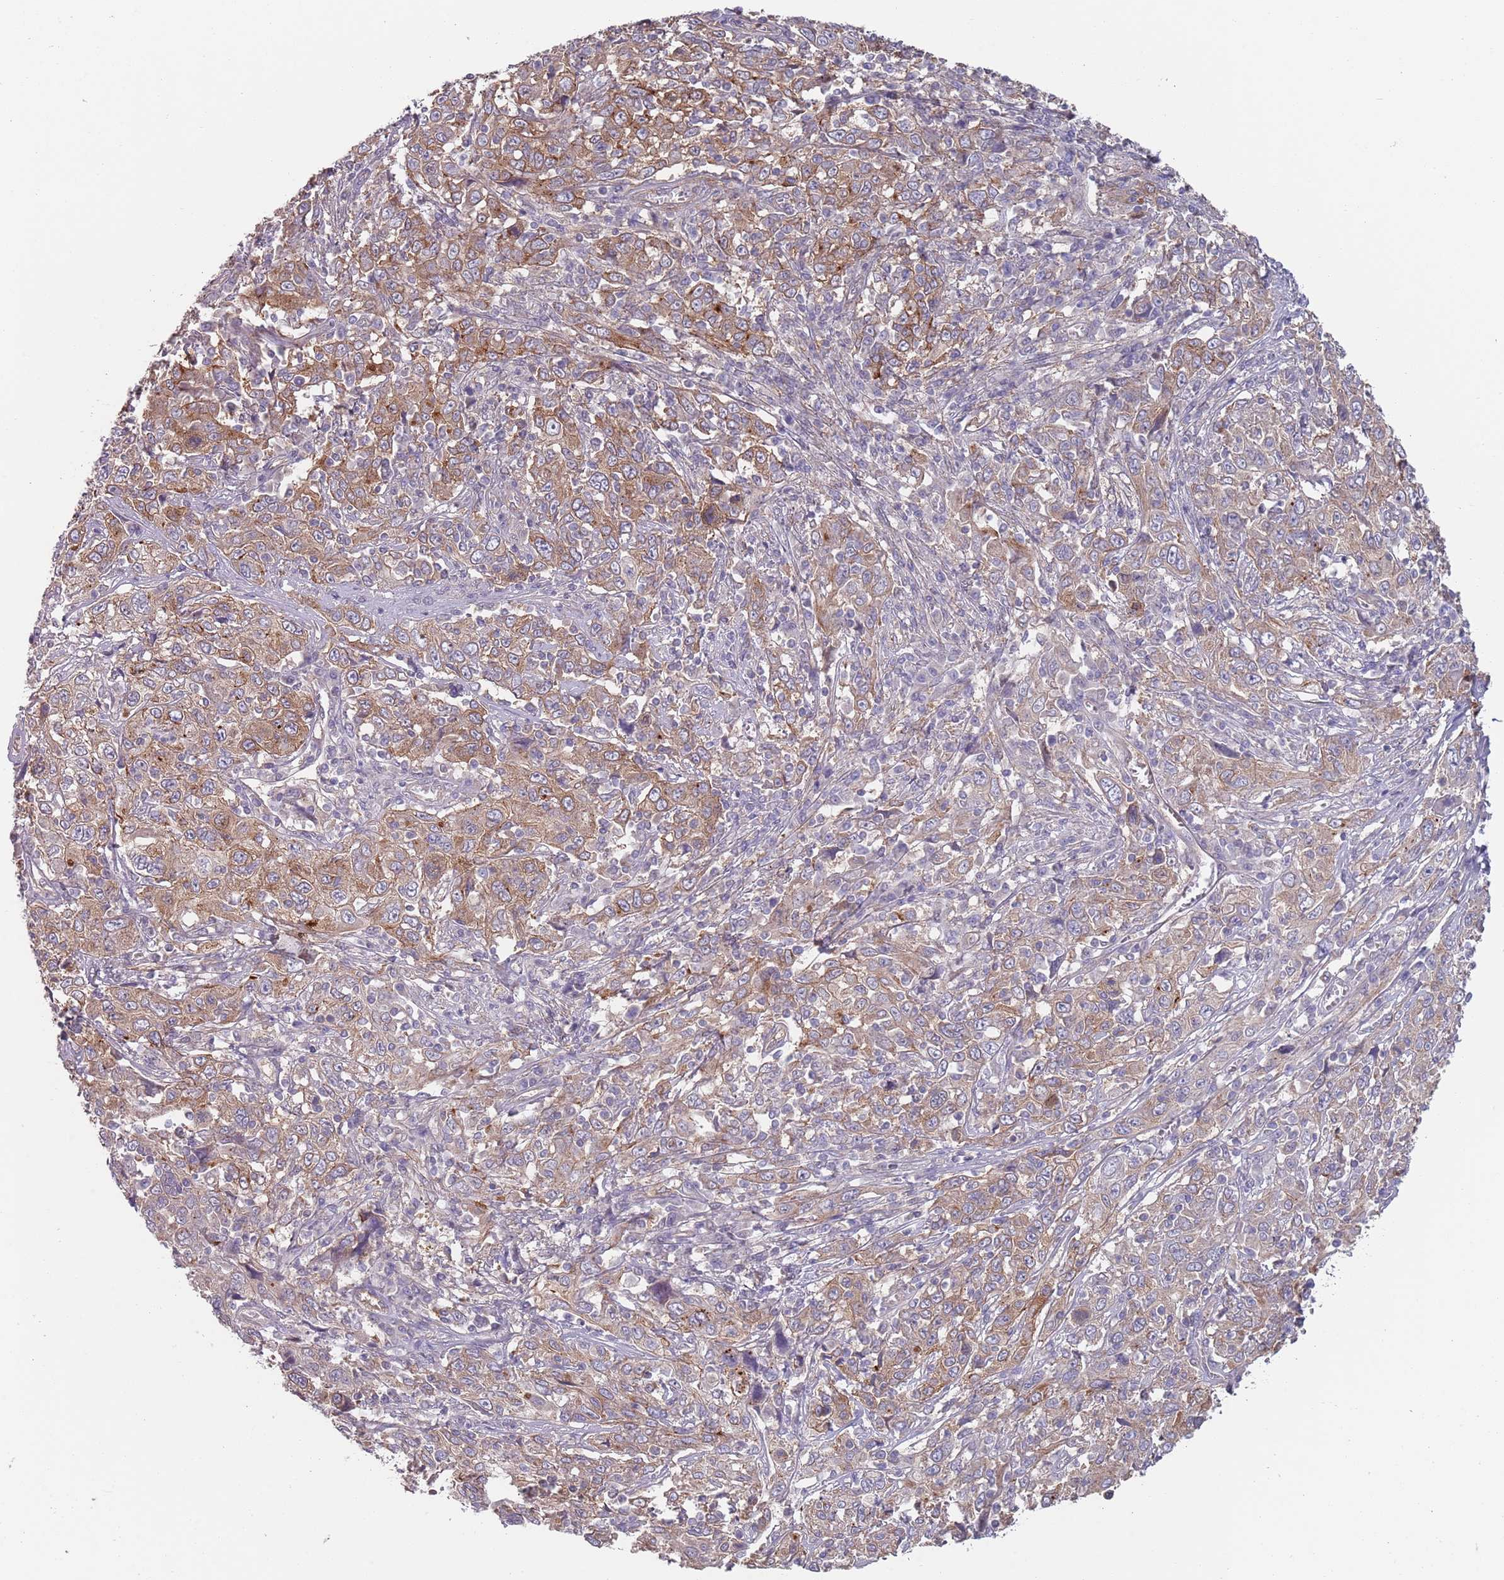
{"staining": {"intensity": "moderate", "quantity": ">75%", "location": "cytoplasmic/membranous"}, "tissue": "cervical cancer", "cell_type": "Tumor cells", "image_type": "cancer", "snomed": [{"axis": "morphology", "description": "Squamous cell carcinoma, NOS"}, {"axis": "topography", "description": "Cervix"}], "caption": "Immunohistochemistry (DAB (3,3'-diaminobenzidine)) staining of cervical cancer exhibits moderate cytoplasmic/membranous protein staining in approximately >75% of tumor cells.", "gene": "APPL2", "patient": {"sex": "female", "age": 46}}